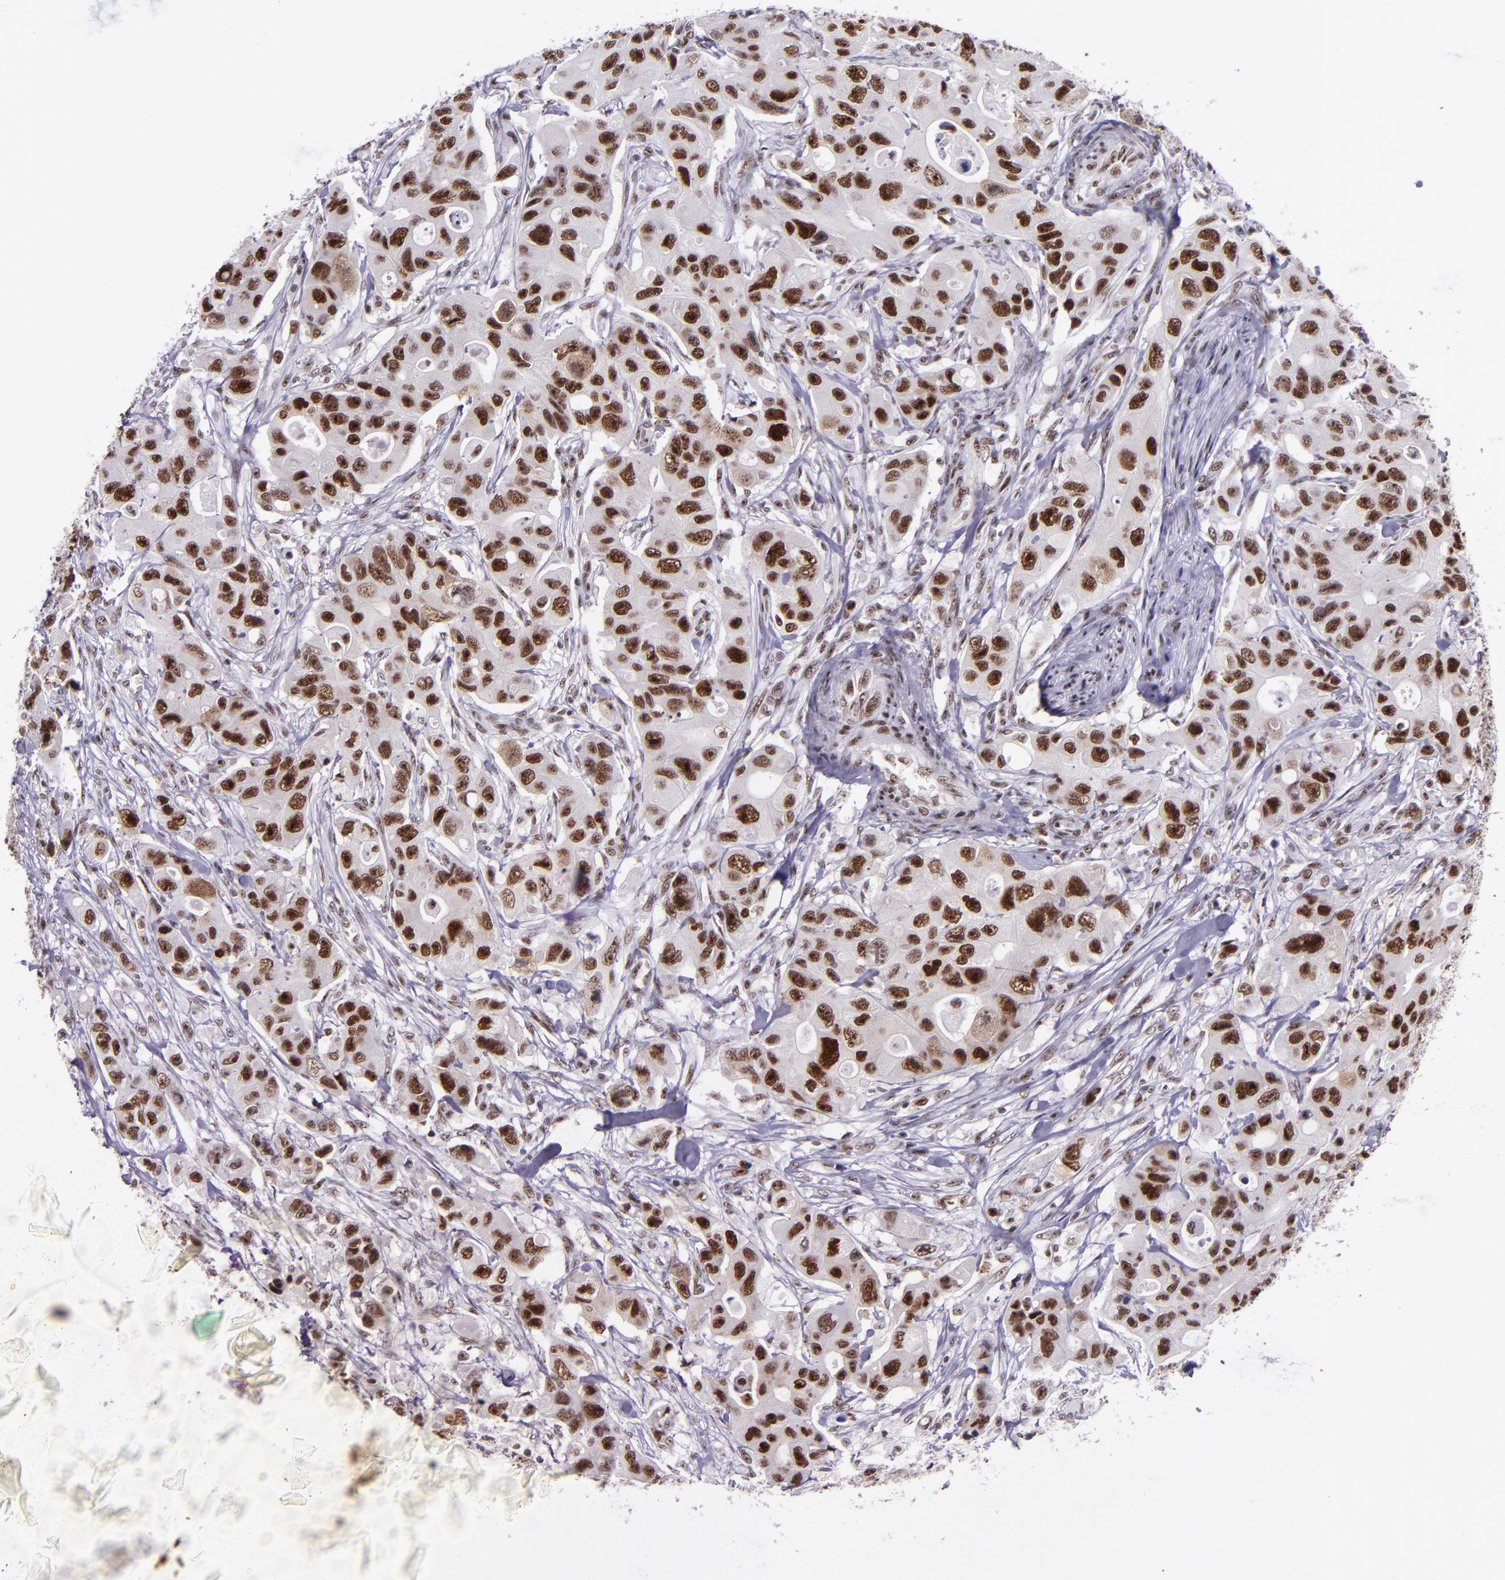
{"staining": {"intensity": "strong", "quantity": ">75%", "location": "nuclear"}, "tissue": "colorectal cancer", "cell_type": "Tumor cells", "image_type": "cancer", "snomed": [{"axis": "morphology", "description": "Adenocarcinoma, NOS"}, {"axis": "topography", "description": "Colon"}], "caption": "Immunohistochemistry photomicrograph of neoplastic tissue: adenocarcinoma (colorectal) stained using IHC shows high levels of strong protein expression localized specifically in the nuclear of tumor cells, appearing as a nuclear brown color.", "gene": "GPKOW", "patient": {"sex": "female", "age": 46}}